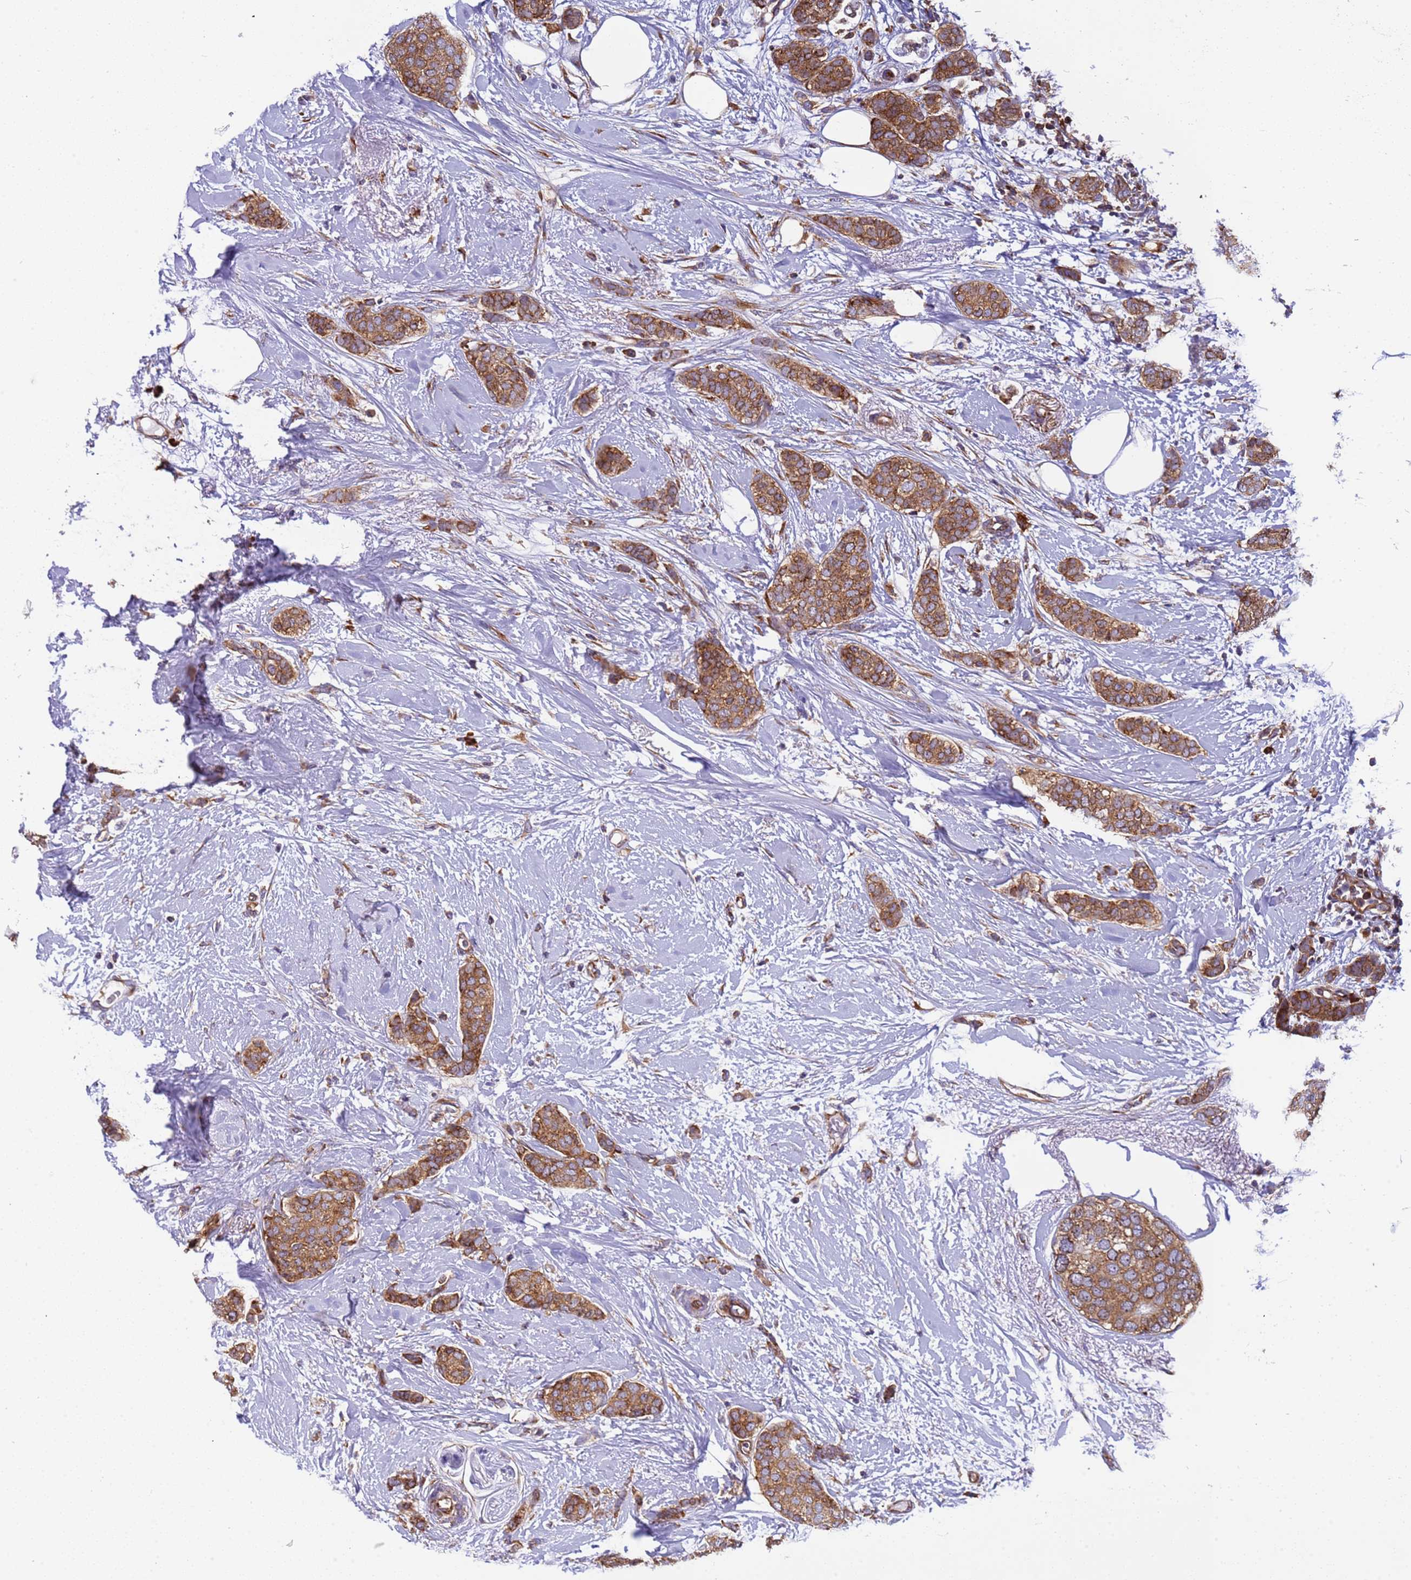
{"staining": {"intensity": "moderate", "quantity": ">75%", "location": "cytoplasmic/membranous"}, "tissue": "breast cancer", "cell_type": "Tumor cells", "image_type": "cancer", "snomed": [{"axis": "morphology", "description": "Duct carcinoma"}, {"axis": "topography", "description": "Breast"}], "caption": "Immunohistochemical staining of human breast invasive ductal carcinoma shows moderate cytoplasmic/membranous protein positivity in approximately >75% of tumor cells. (DAB (3,3'-diaminobenzidine) IHC, brown staining for protein, blue staining for nuclei).", "gene": "RPL36", "patient": {"sex": "female", "age": 72}}